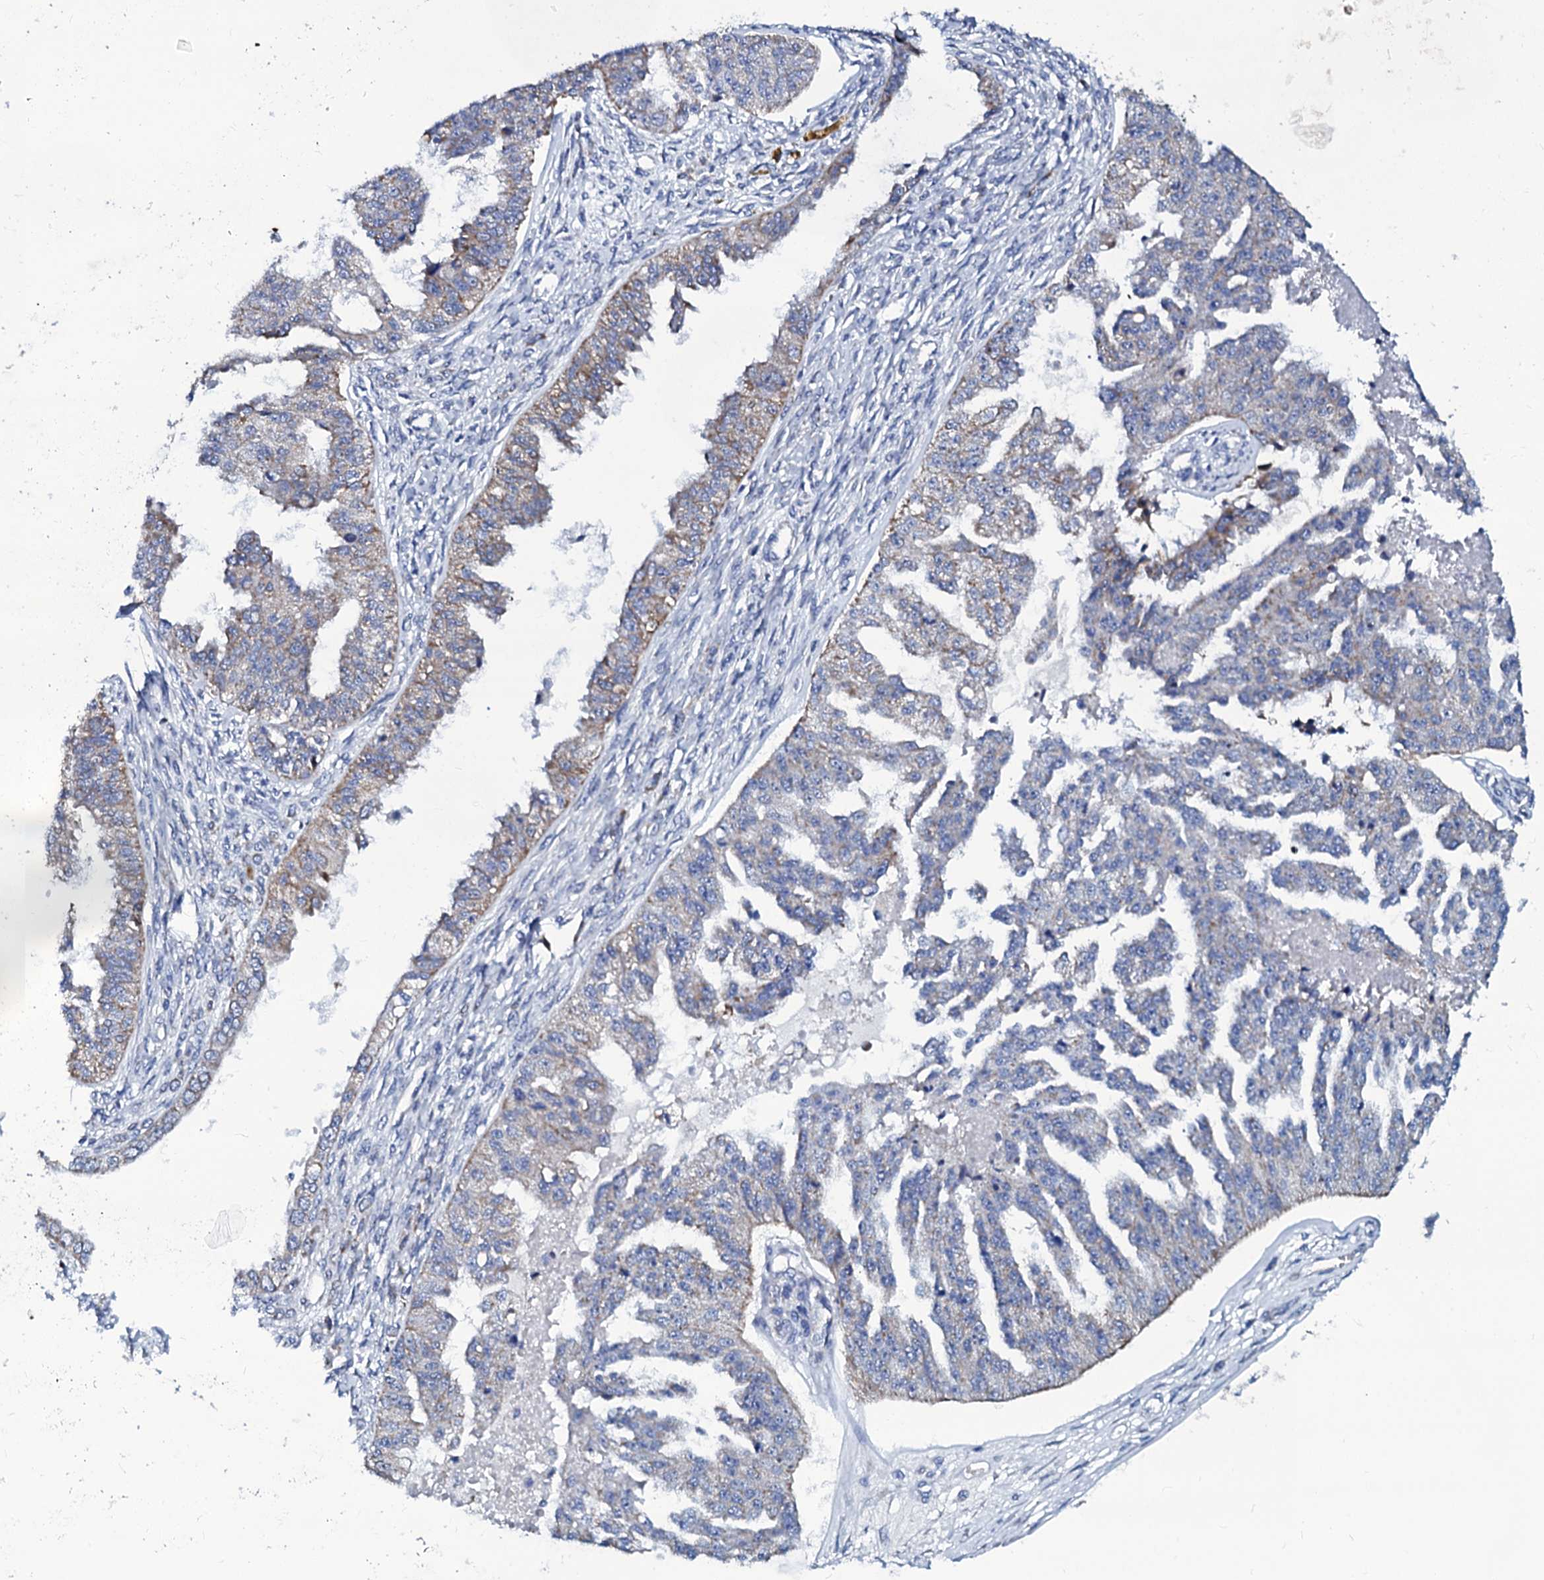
{"staining": {"intensity": "negative", "quantity": "none", "location": "none"}, "tissue": "ovarian cancer", "cell_type": "Tumor cells", "image_type": "cancer", "snomed": [{"axis": "morphology", "description": "Cystadenocarcinoma, serous, NOS"}, {"axis": "topography", "description": "Ovary"}], "caption": "Human ovarian cancer (serous cystadenocarcinoma) stained for a protein using IHC reveals no positivity in tumor cells.", "gene": "SLC37A4", "patient": {"sex": "female", "age": 58}}